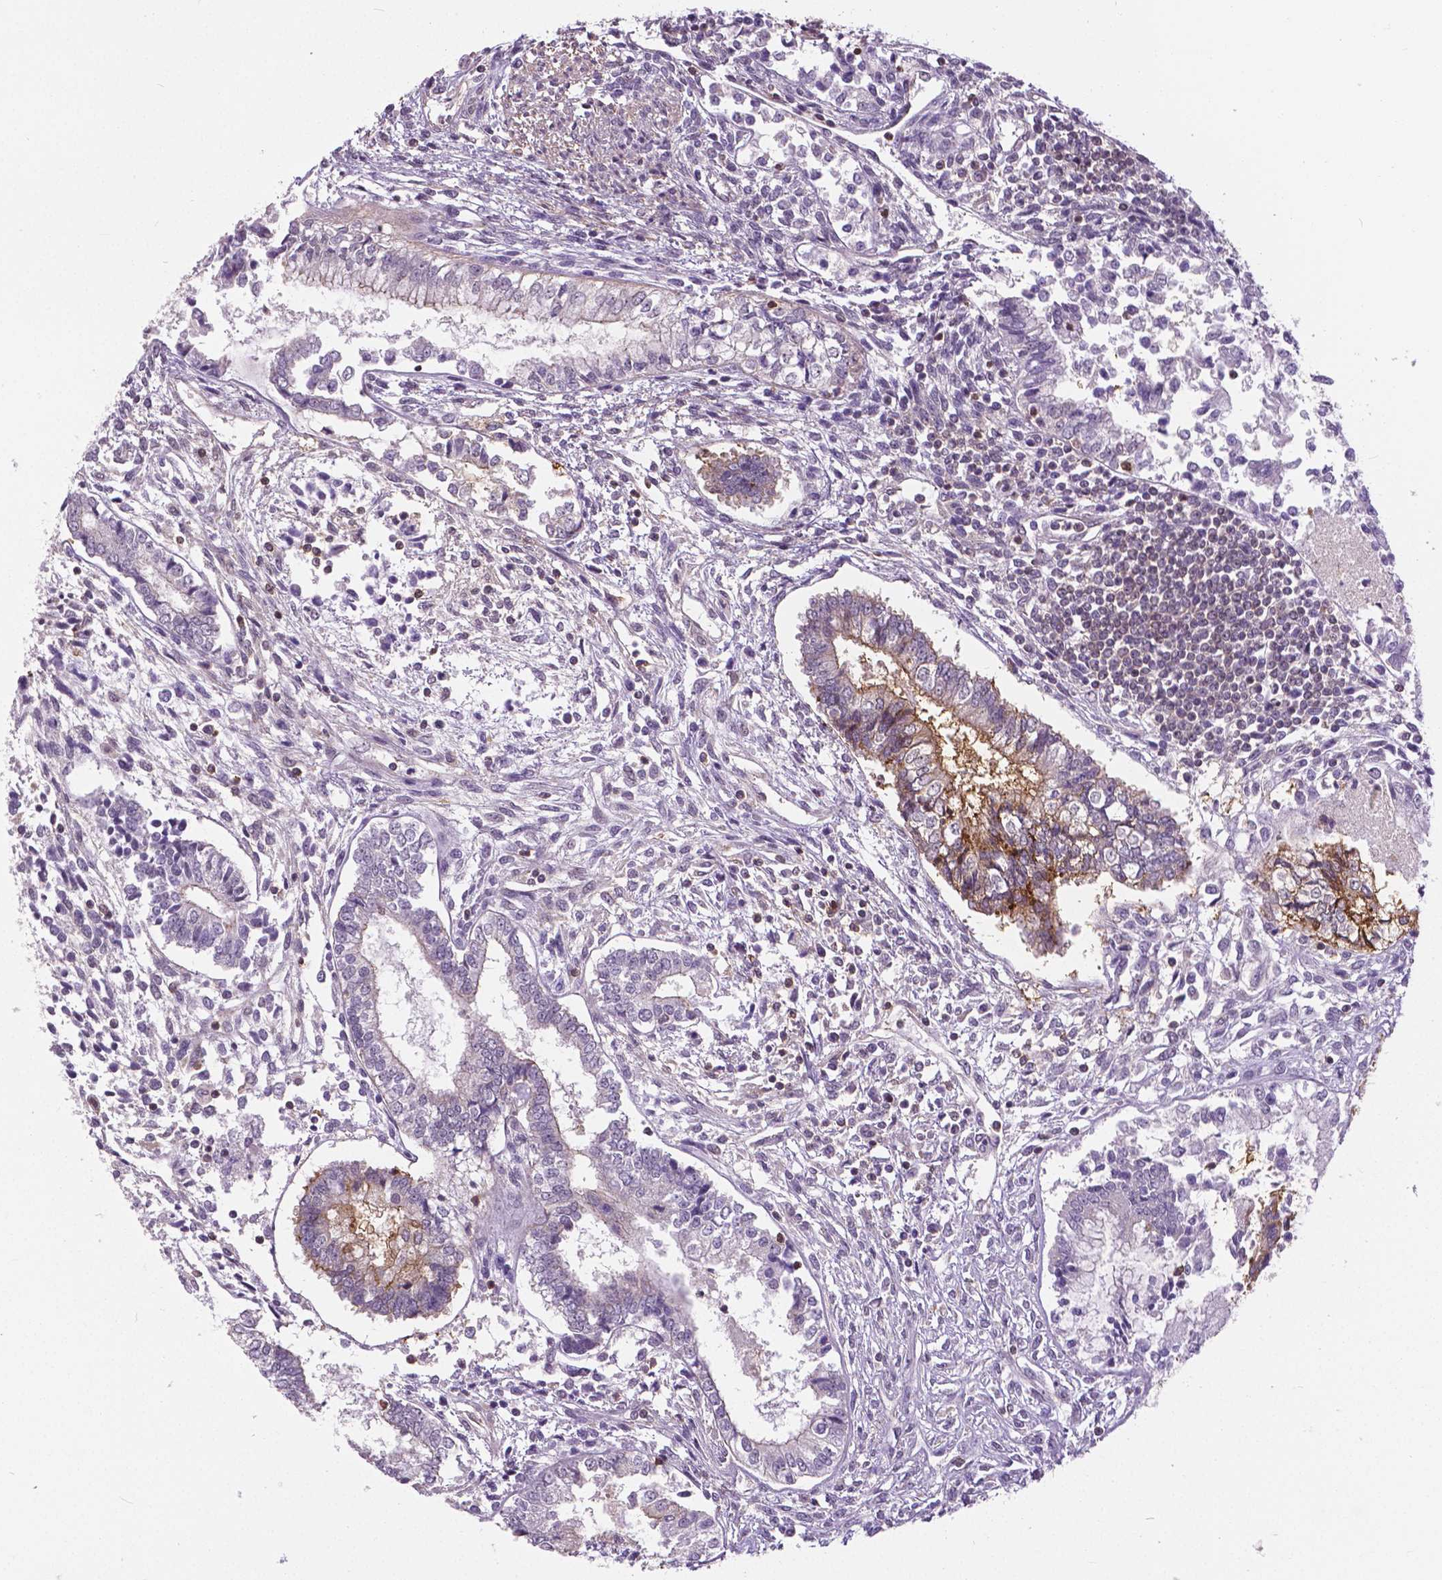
{"staining": {"intensity": "weak", "quantity": "<25%", "location": "cytoplasmic/membranous"}, "tissue": "testis cancer", "cell_type": "Tumor cells", "image_type": "cancer", "snomed": [{"axis": "morphology", "description": "Carcinoma, Embryonal, NOS"}, {"axis": "topography", "description": "Testis"}], "caption": "Embryonal carcinoma (testis) stained for a protein using immunohistochemistry displays no expression tumor cells.", "gene": "ANXA13", "patient": {"sex": "male", "age": 37}}